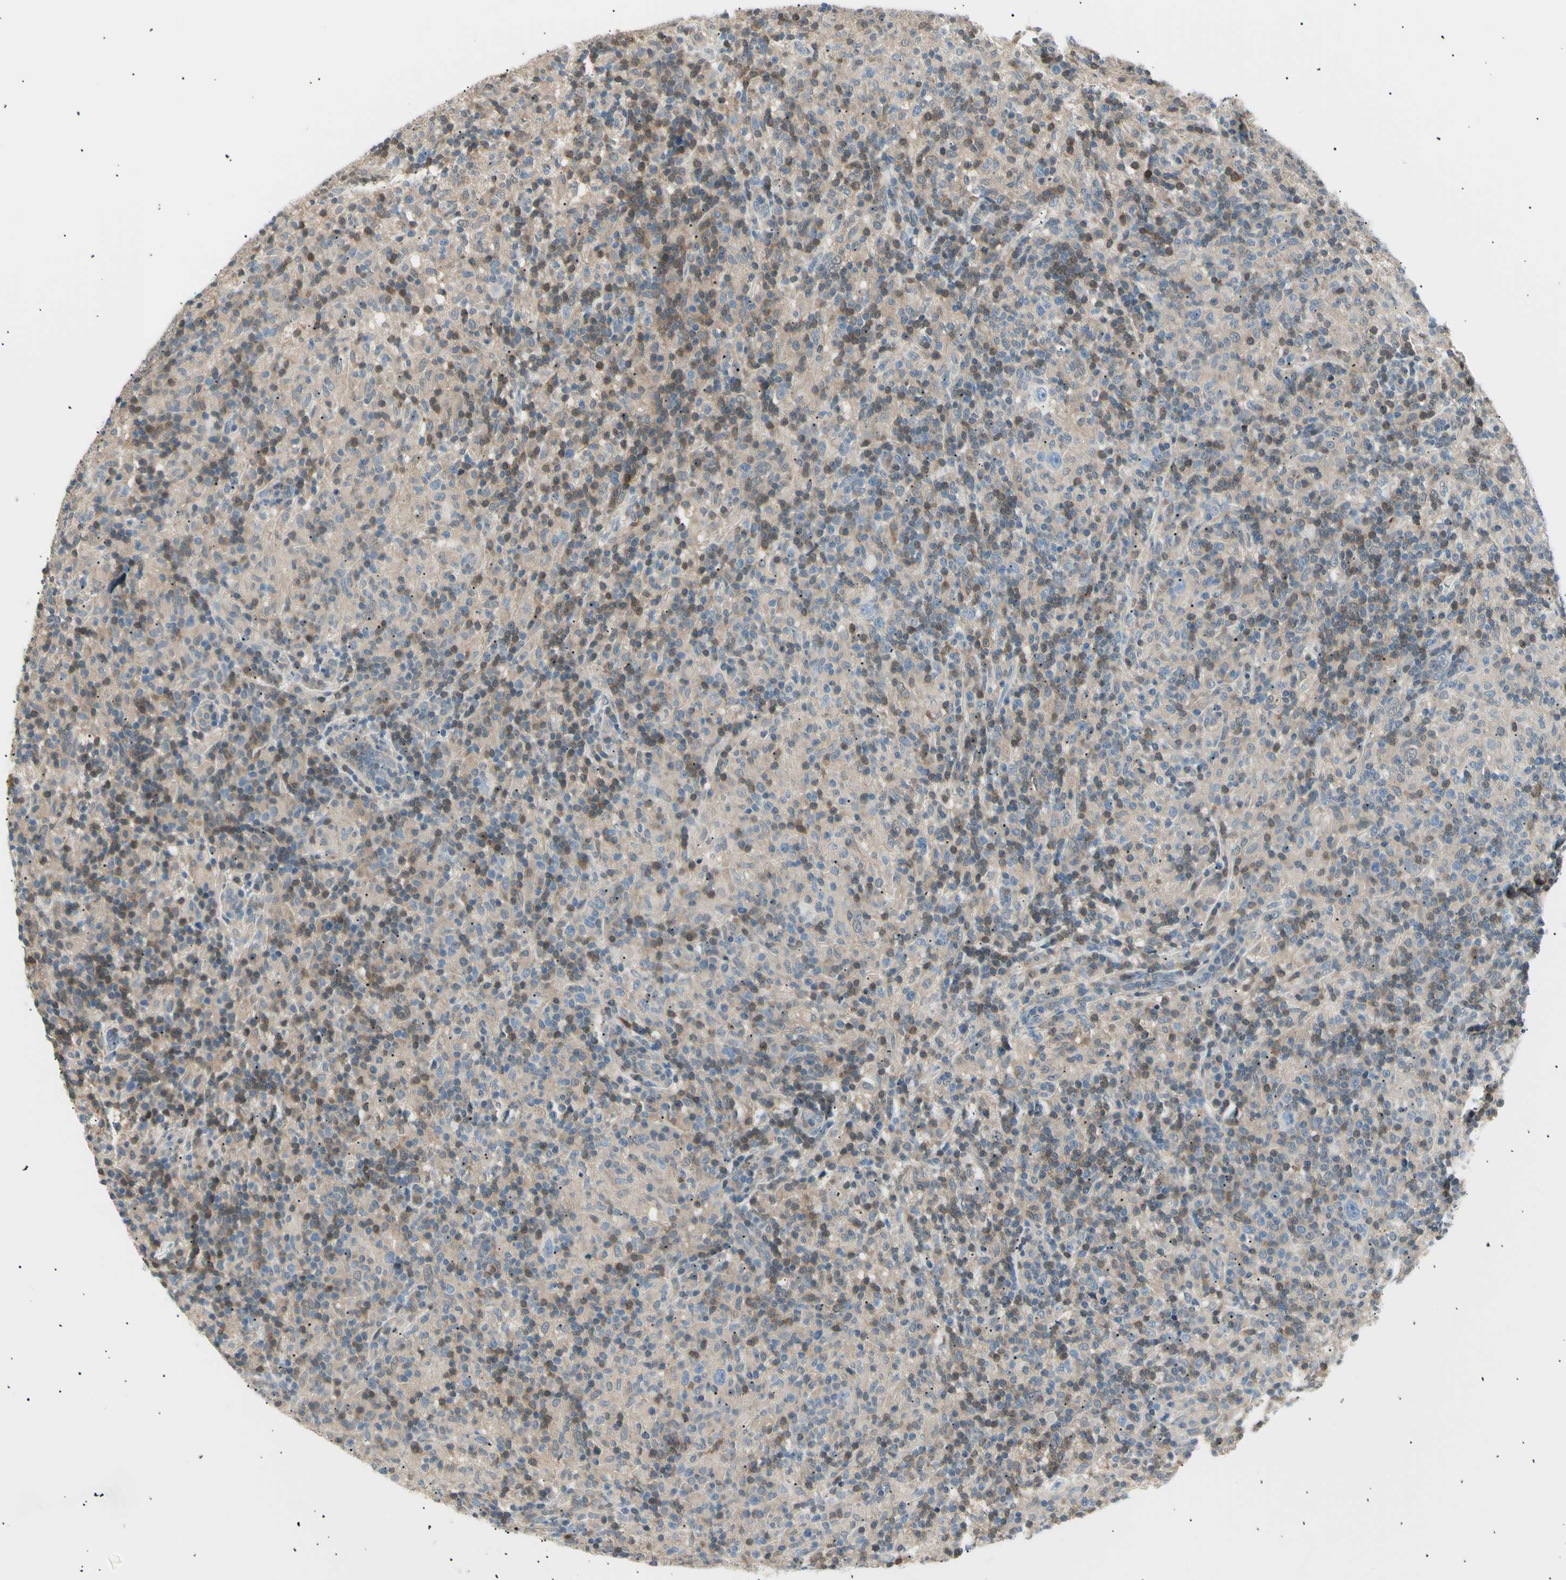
{"staining": {"intensity": "negative", "quantity": "none", "location": "none"}, "tissue": "lymphoma", "cell_type": "Tumor cells", "image_type": "cancer", "snomed": [{"axis": "morphology", "description": "Hodgkin's disease, NOS"}, {"axis": "topography", "description": "Lymph node"}], "caption": "High power microscopy photomicrograph of an IHC micrograph of lymphoma, revealing no significant staining in tumor cells. (DAB (3,3'-diaminobenzidine) IHC, high magnification).", "gene": "LHPP", "patient": {"sex": "male", "age": 70}}